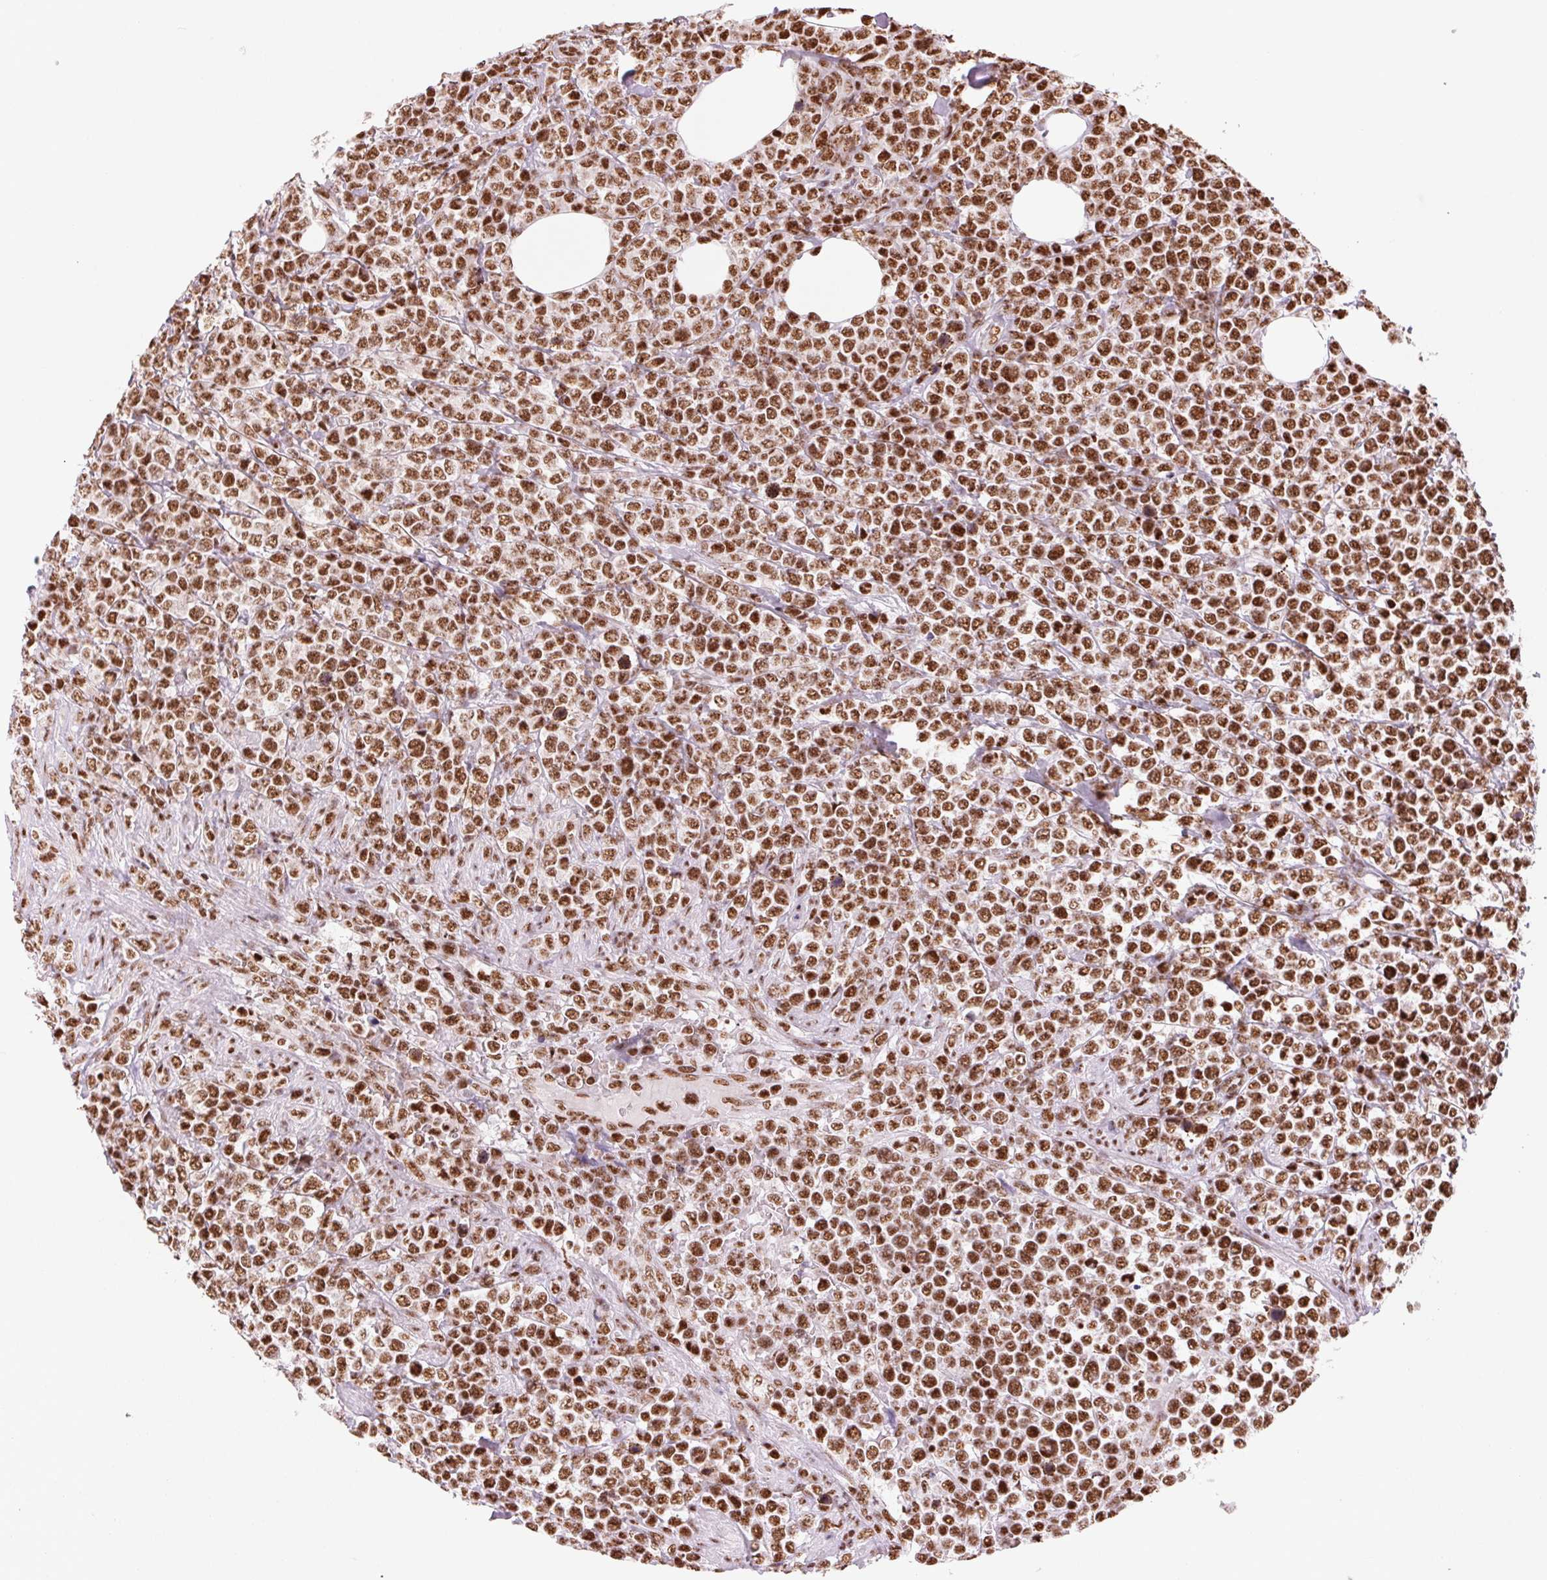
{"staining": {"intensity": "strong", "quantity": ">75%", "location": "nuclear"}, "tissue": "lymphoma", "cell_type": "Tumor cells", "image_type": "cancer", "snomed": [{"axis": "morphology", "description": "Malignant lymphoma, non-Hodgkin's type, High grade"}, {"axis": "topography", "description": "Soft tissue"}], "caption": "An image of human malignant lymphoma, non-Hodgkin's type (high-grade) stained for a protein shows strong nuclear brown staining in tumor cells. The staining is performed using DAB (3,3'-diaminobenzidine) brown chromogen to label protein expression. The nuclei are counter-stained blue using hematoxylin.", "gene": "NXF1", "patient": {"sex": "female", "age": 56}}